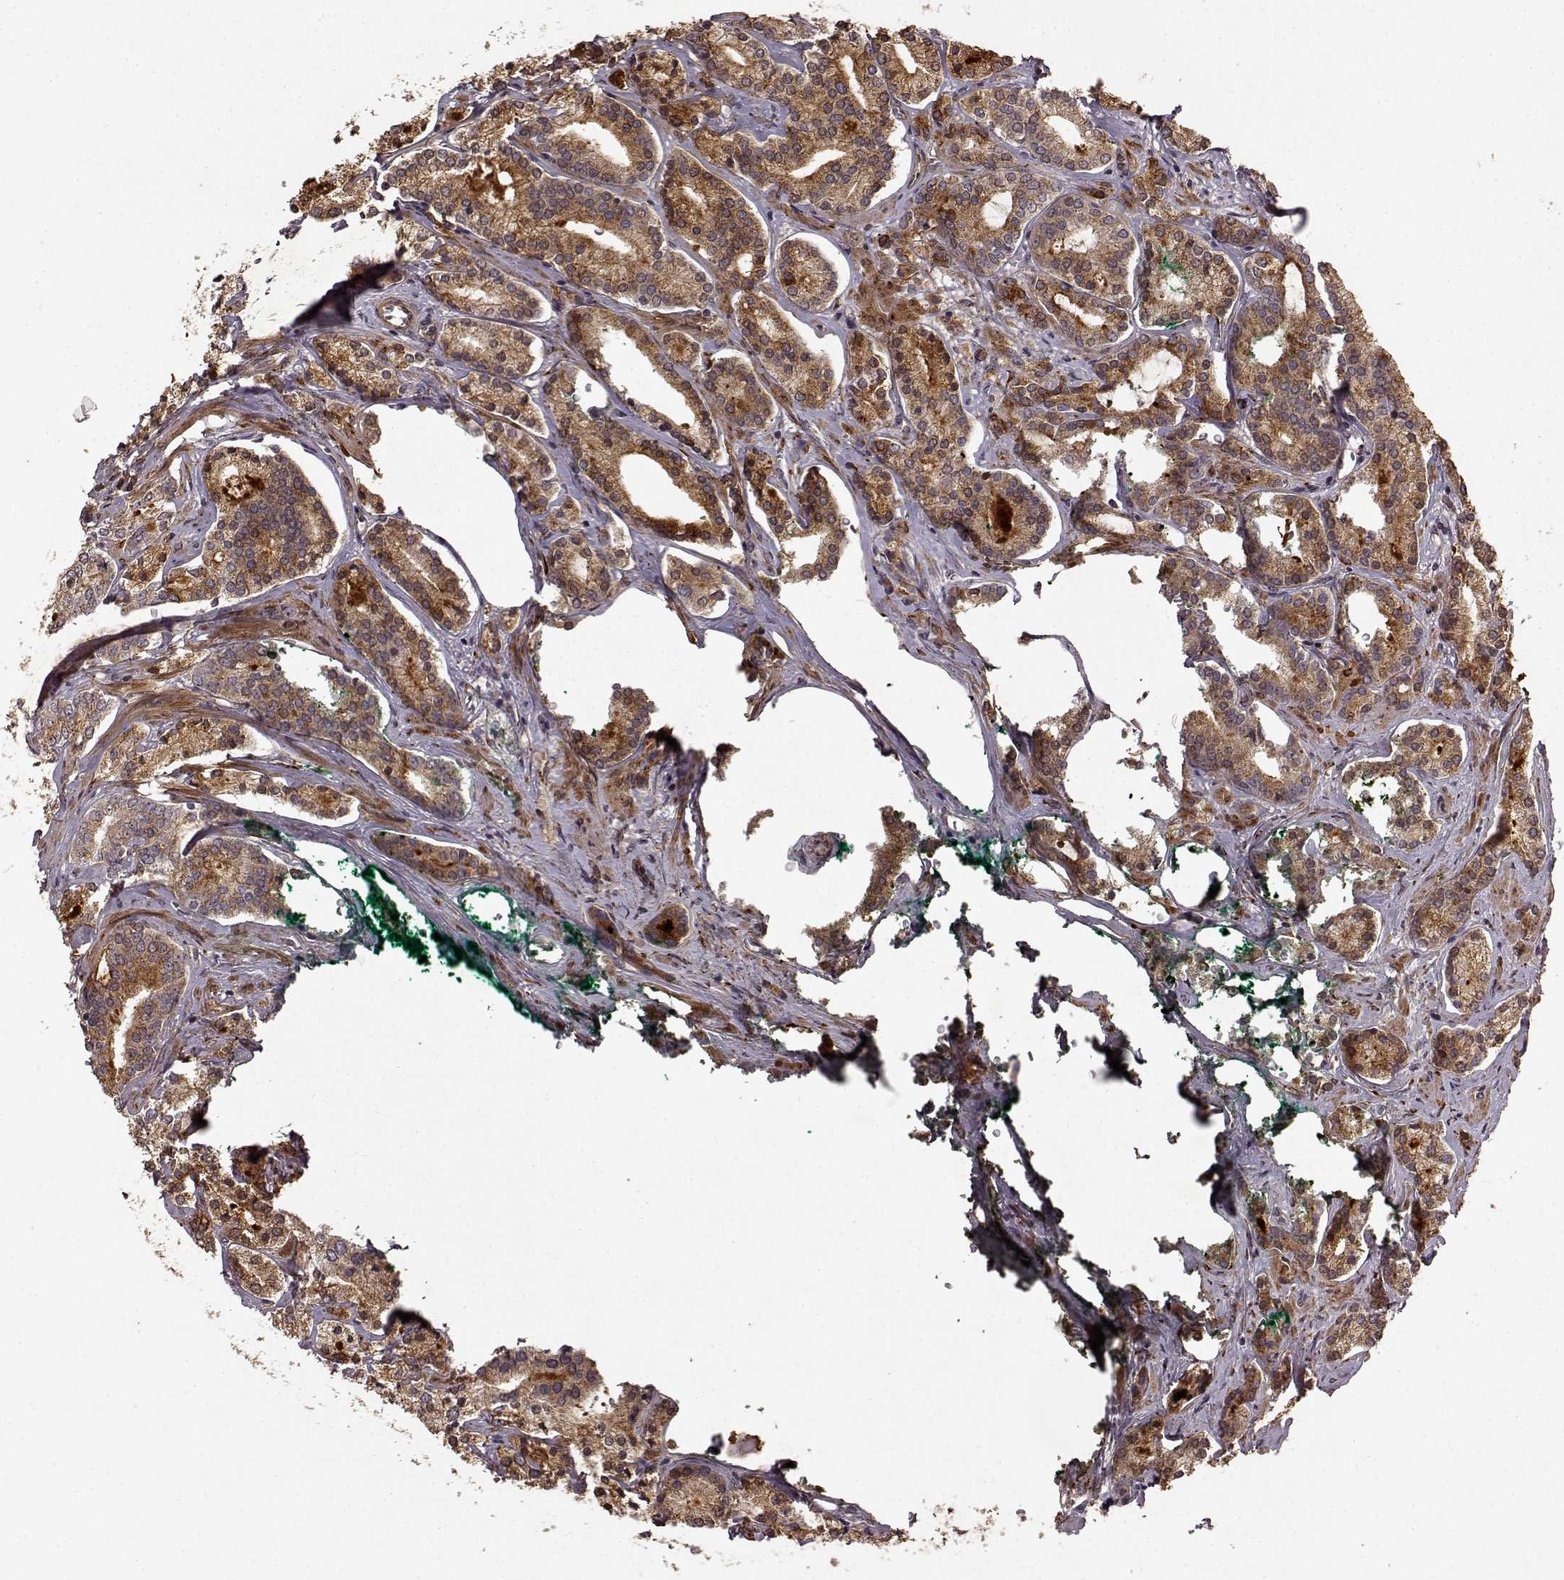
{"staining": {"intensity": "strong", "quantity": "25%-75%", "location": "cytoplasmic/membranous"}, "tissue": "prostate cancer", "cell_type": "Tumor cells", "image_type": "cancer", "snomed": [{"axis": "morphology", "description": "Adenocarcinoma, High grade"}, {"axis": "topography", "description": "Prostate"}], "caption": "DAB (3,3'-diaminobenzidine) immunohistochemical staining of prostate cancer demonstrates strong cytoplasmic/membranous protein staining in about 25%-75% of tumor cells. Using DAB (brown) and hematoxylin (blue) stains, captured at high magnification using brightfield microscopy.", "gene": "FSTL1", "patient": {"sex": "male", "age": 58}}